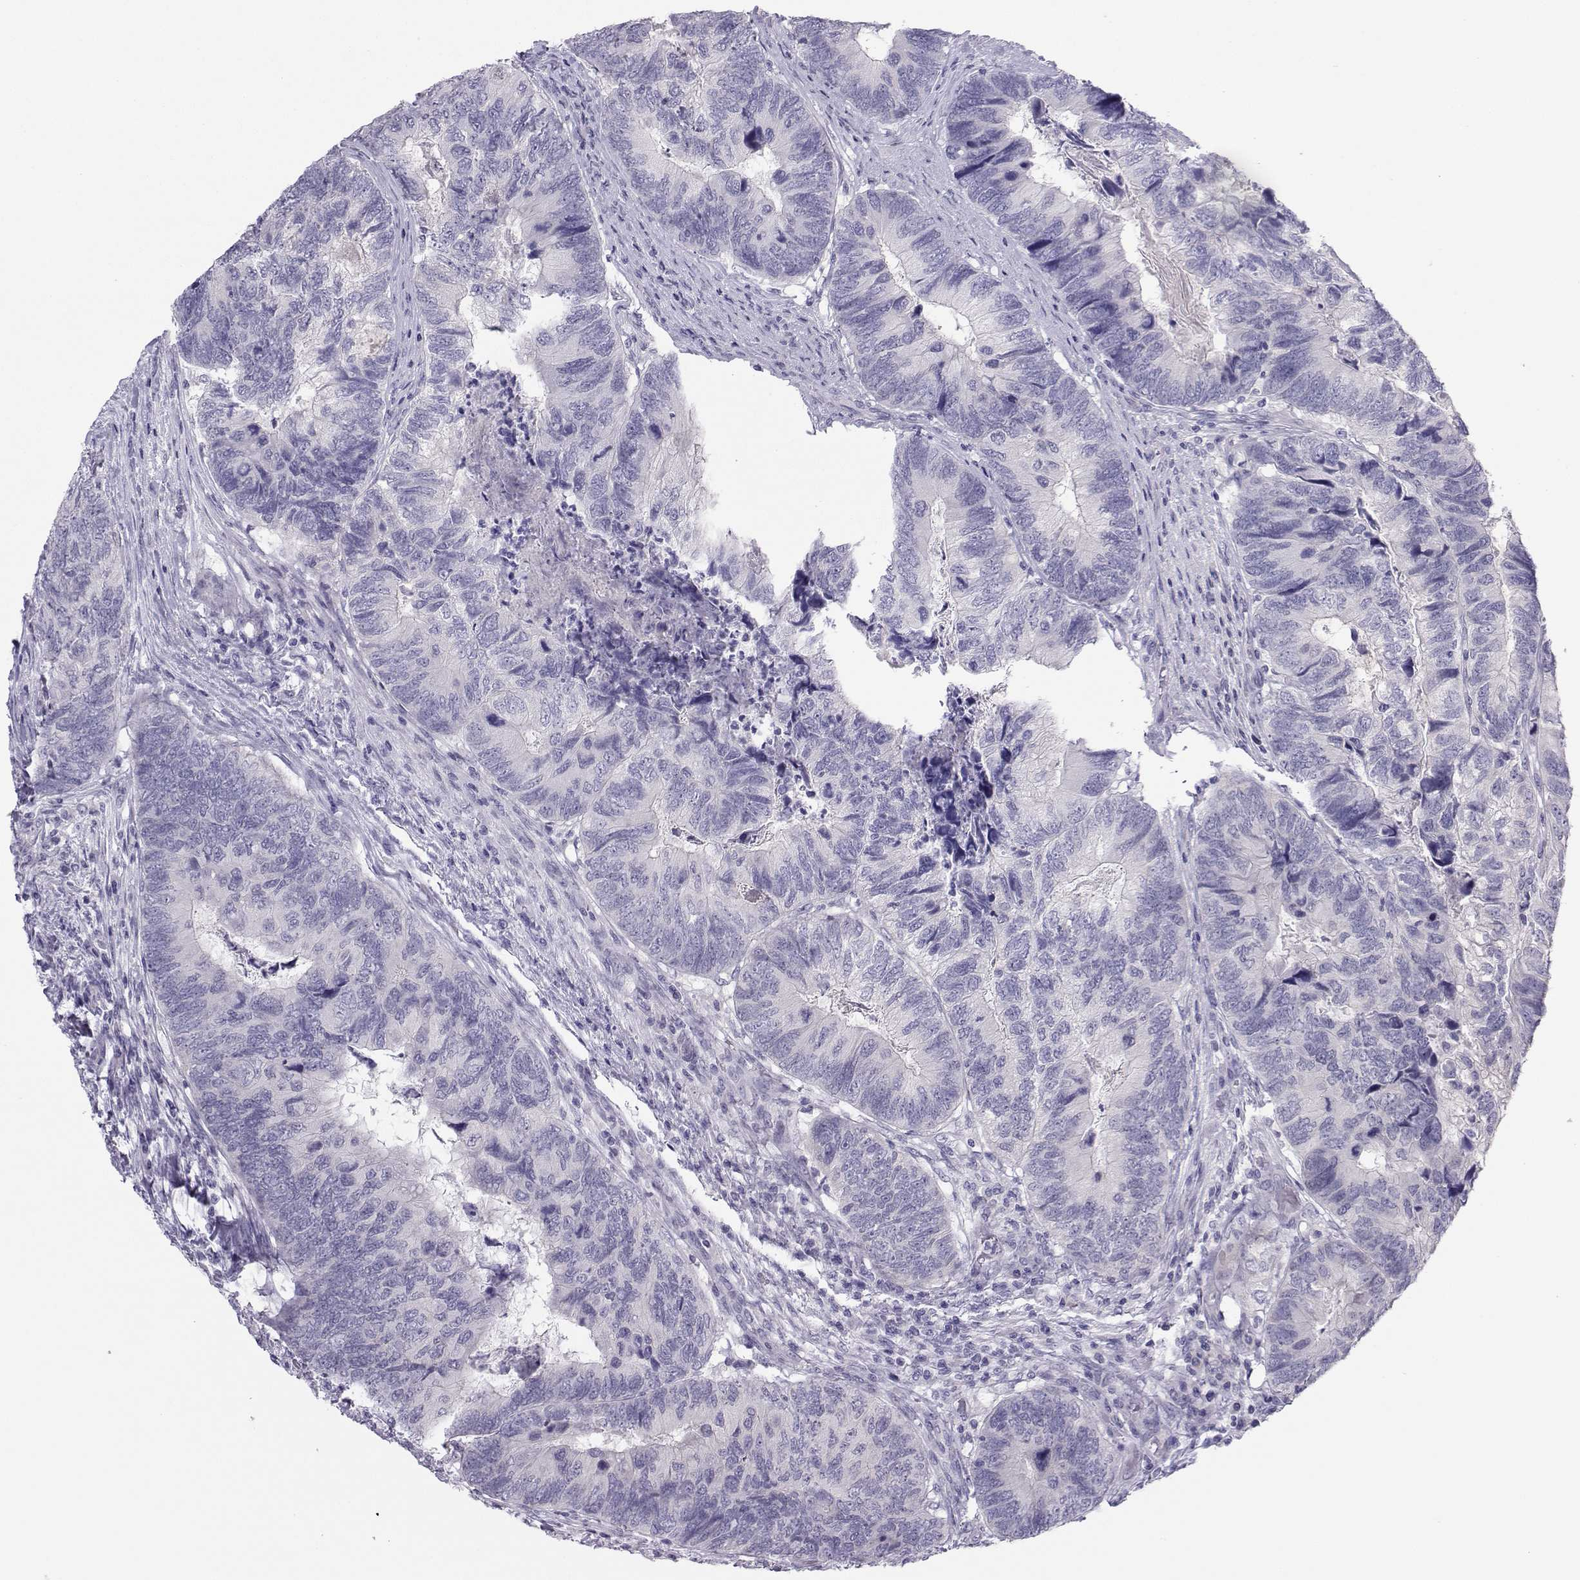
{"staining": {"intensity": "negative", "quantity": "none", "location": "none"}, "tissue": "colorectal cancer", "cell_type": "Tumor cells", "image_type": "cancer", "snomed": [{"axis": "morphology", "description": "Adenocarcinoma, NOS"}, {"axis": "topography", "description": "Colon"}], "caption": "IHC of human adenocarcinoma (colorectal) reveals no expression in tumor cells.", "gene": "TRPM7", "patient": {"sex": "female", "age": 67}}